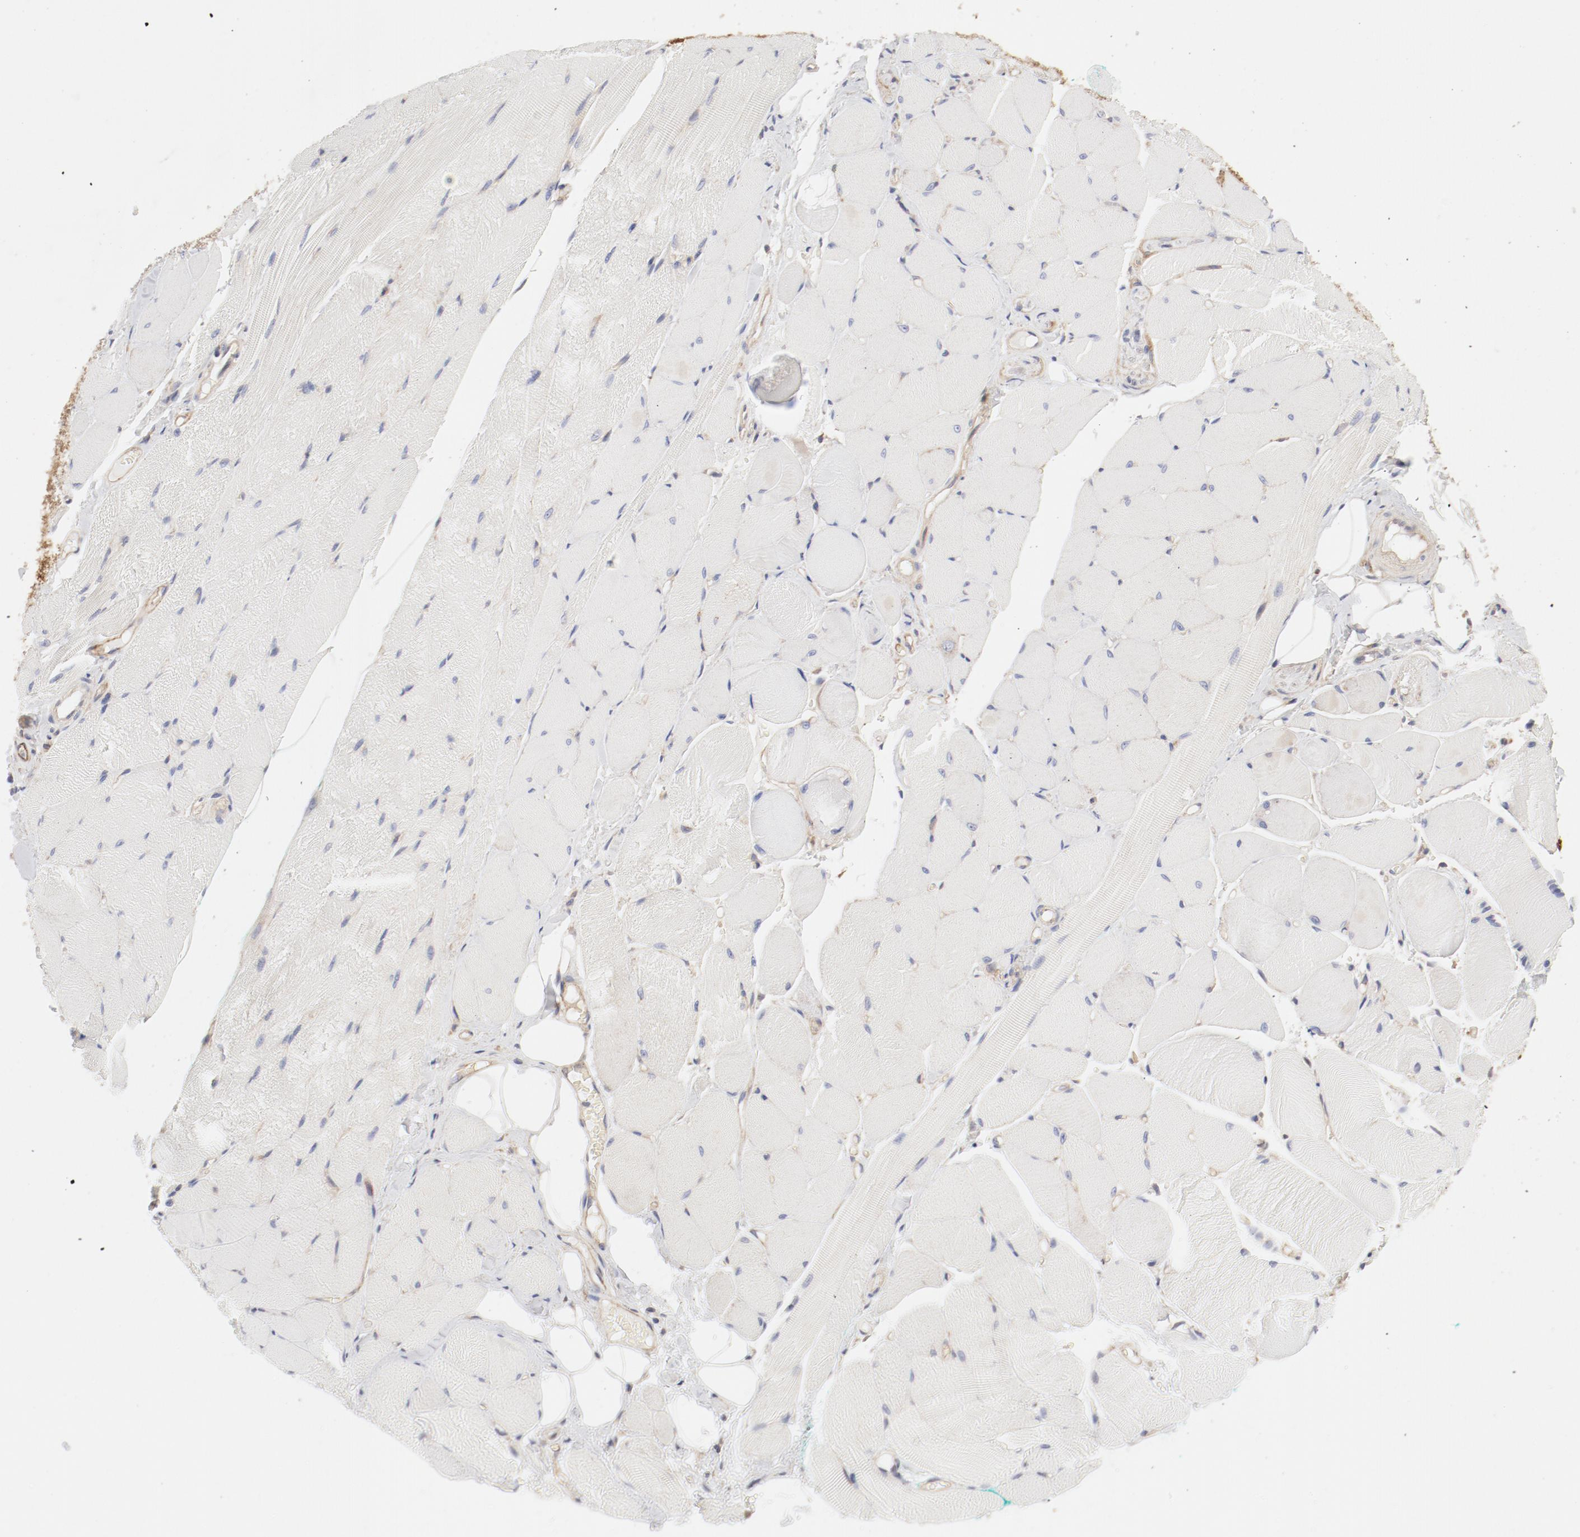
{"staining": {"intensity": "negative", "quantity": "none", "location": "none"}, "tissue": "skeletal muscle", "cell_type": "Myocytes", "image_type": "normal", "snomed": [{"axis": "morphology", "description": "Normal tissue, NOS"}, {"axis": "topography", "description": "Skeletal muscle"}, {"axis": "topography", "description": "Peripheral nerve tissue"}], "caption": "A high-resolution photomicrograph shows immunohistochemistry (IHC) staining of benign skeletal muscle, which shows no significant positivity in myocytes.", "gene": "AP2A1", "patient": {"sex": "female", "age": 84}}